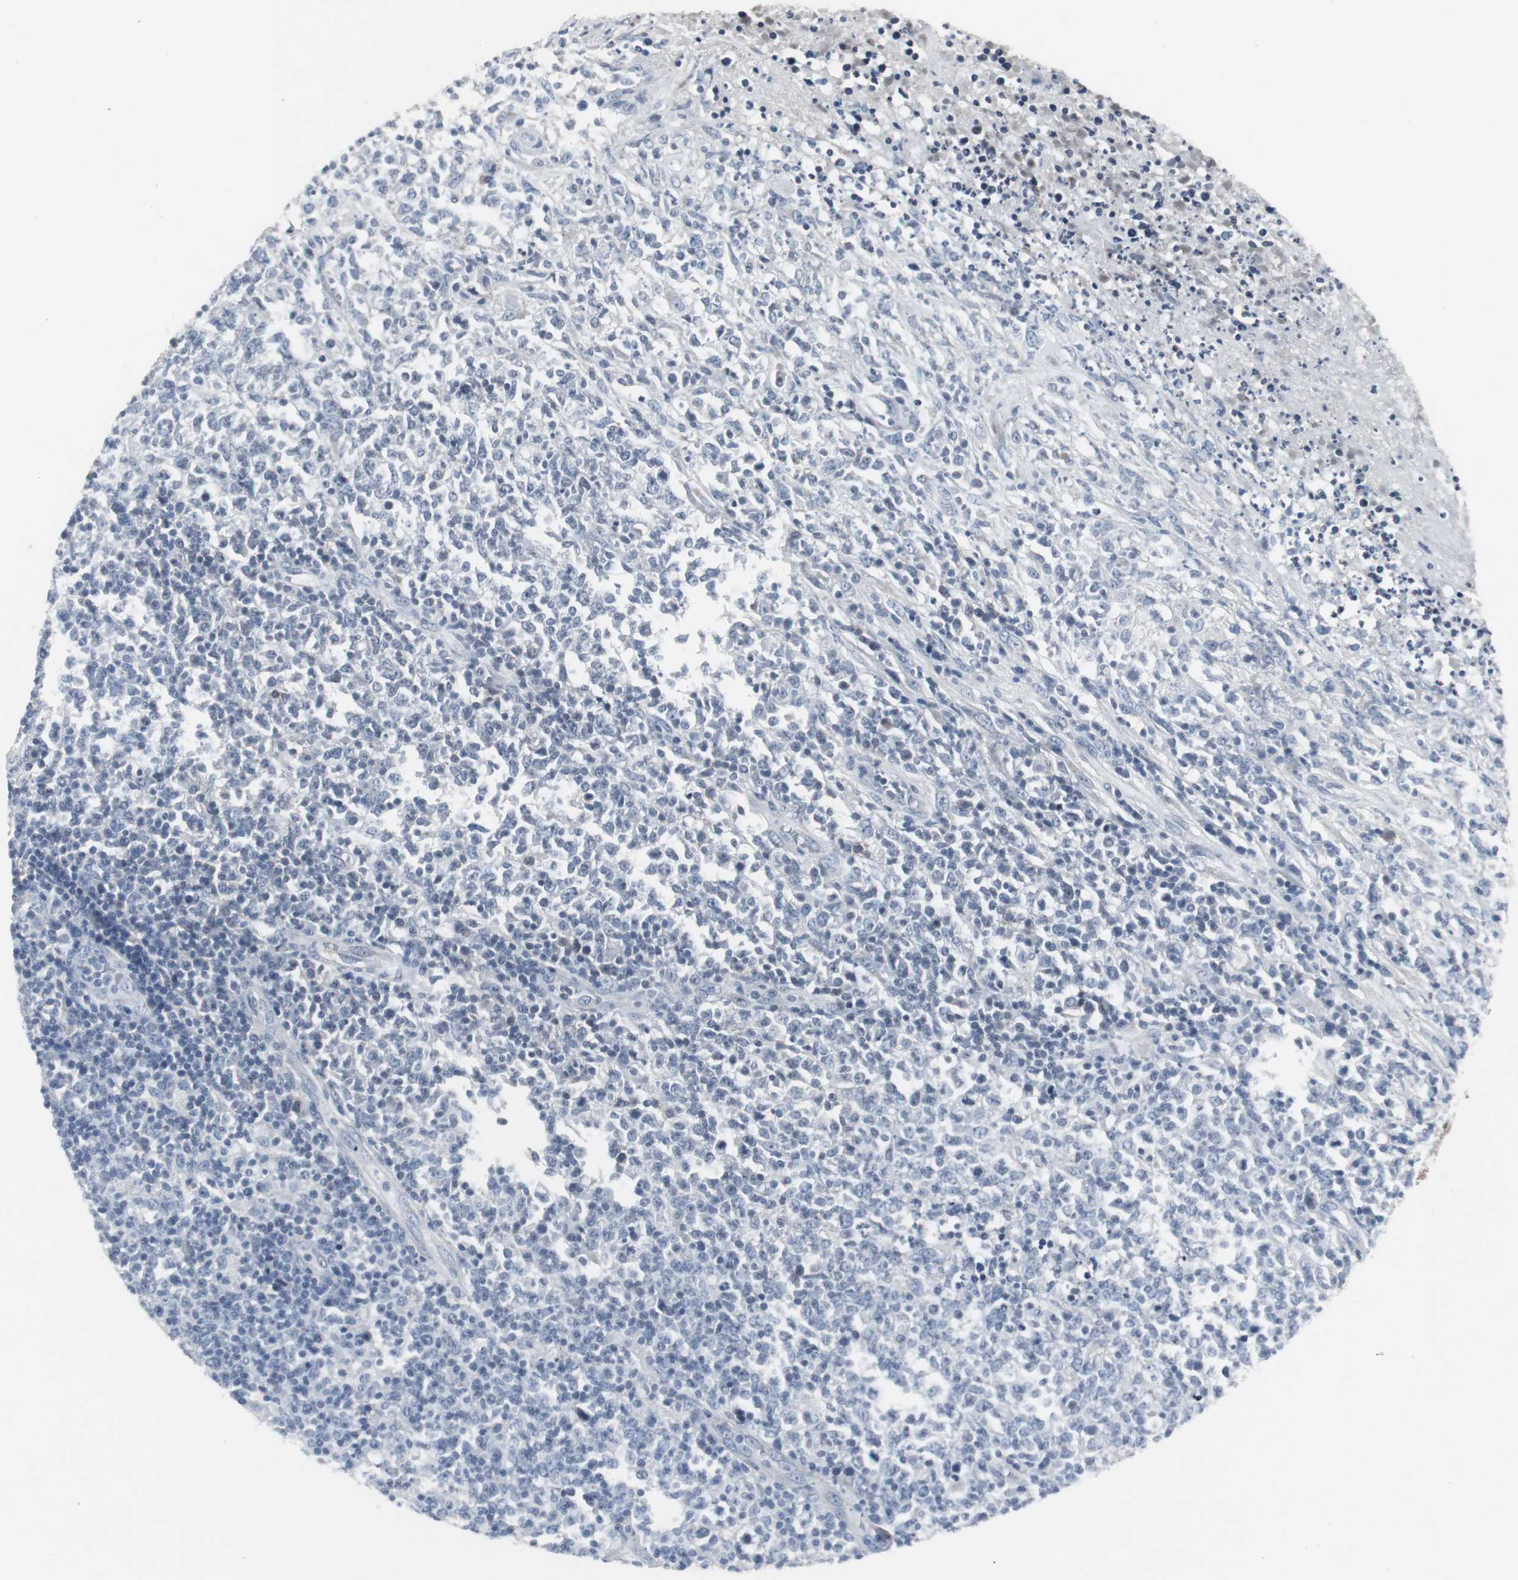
{"staining": {"intensity": "negative", "quantity": "none", "location": "none"}, "tissue": "lymphoma", "cell_type": "Tumor cells", "image_type": "cancer", "snomed": [{"axis": "morphology", "description": "Malignant lymphoma, non-Hodgkin's type, High grade"}, {"axis": "topography", "description": "Lymph node"}], "caption": "Tumor cells show no significant protein staining in lymphoma.", "gene": "ACAA1", "patient": {"sex": "female", "age": 84}}